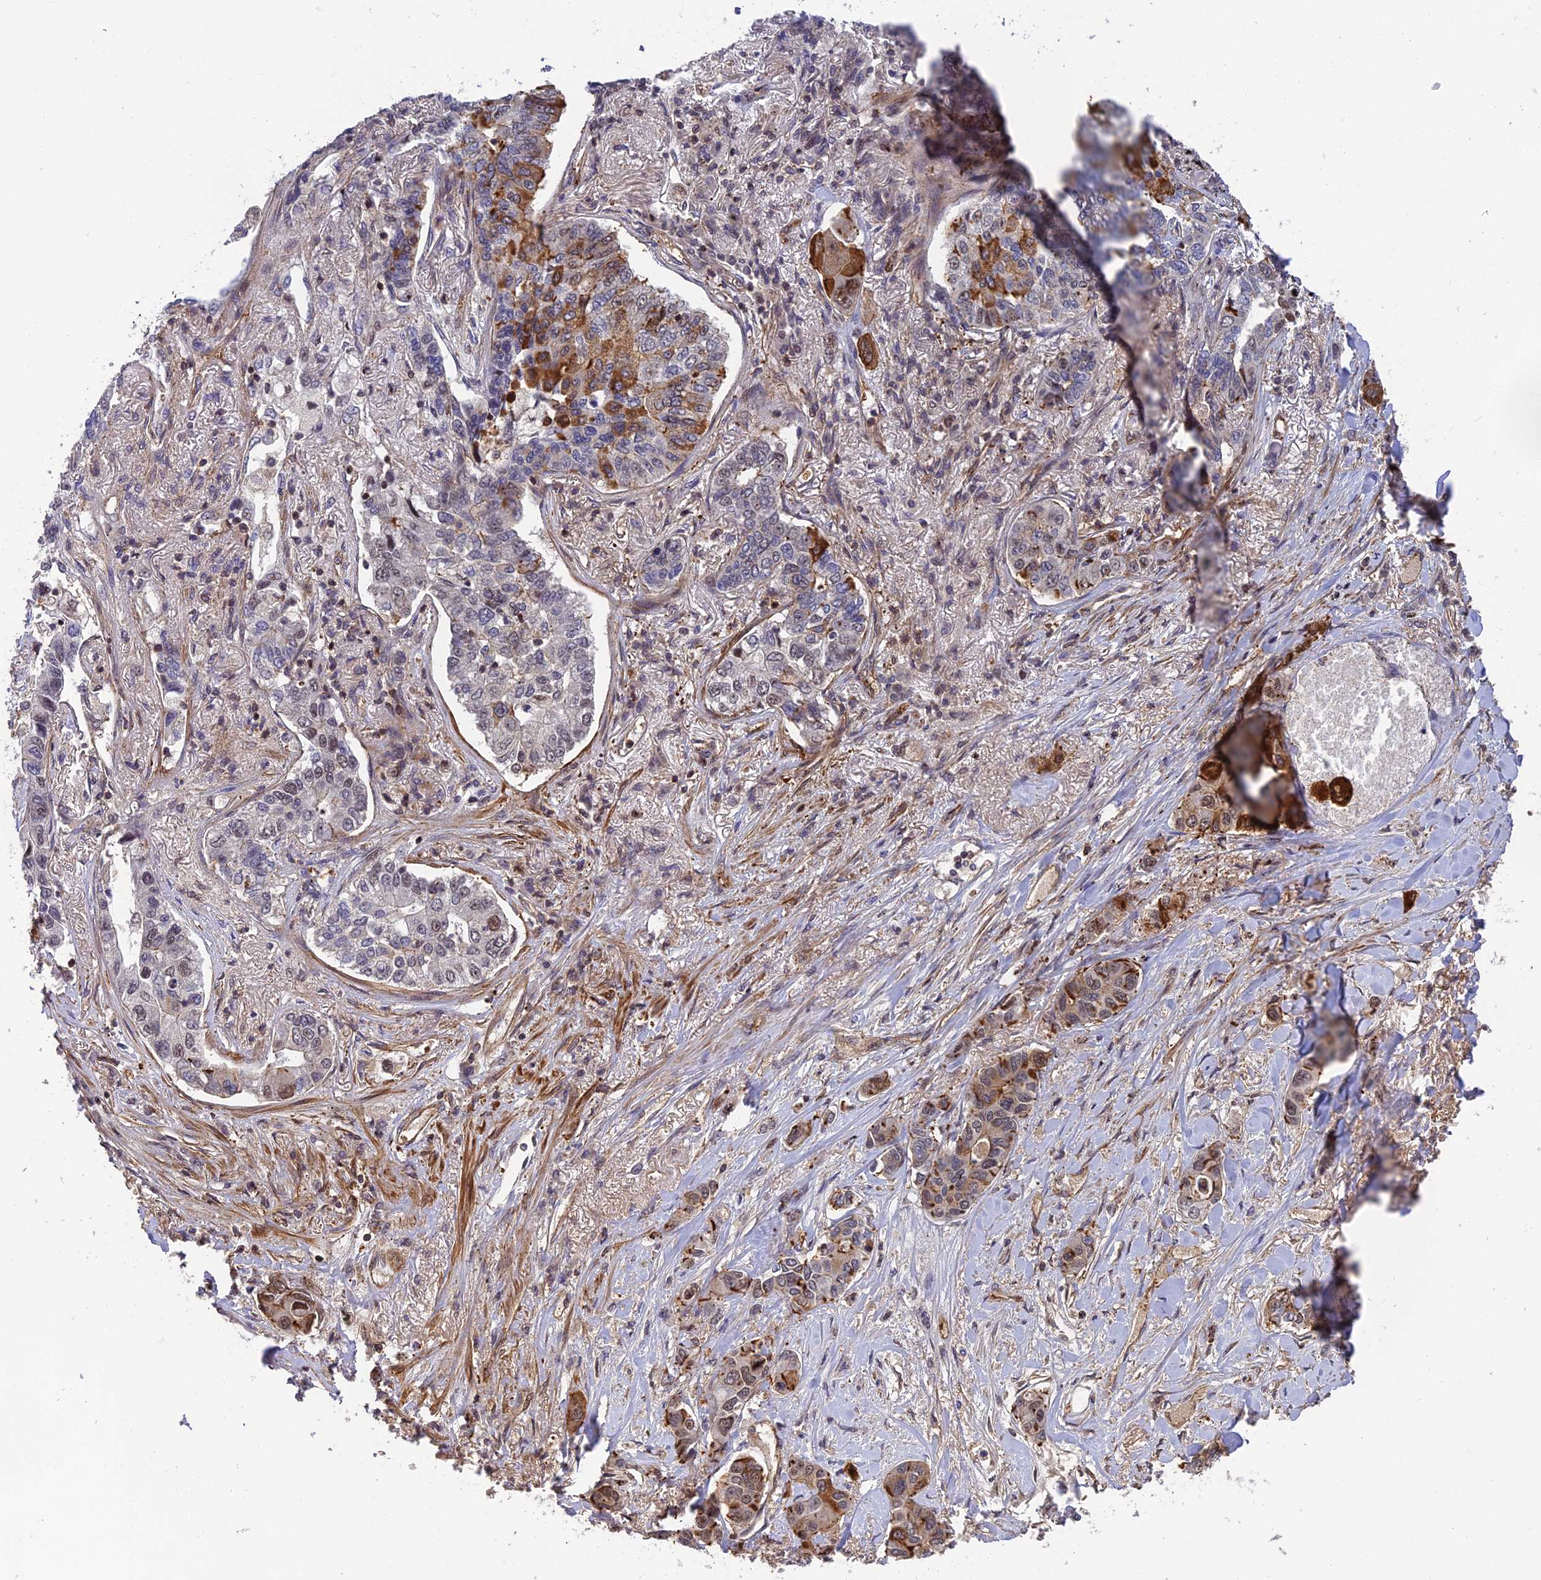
{"staining": {"intensity": "moderate", "quantity": "25%-75%", "location": "cytoplasmic/membranous,nuclear"}, "tissue": "lung cancer", "cell_type": "Tumor cells", "image_type": "cancer", "snomed": [{"axis": "morphology", "description": "Adenocarcinoma, NOS"}, {"axis": "topography", "description": "Lung"}], "caption": "Immunohistochemical staining of human adenocarcinoma (lung) displays moderate cytoplasmic/membranous and nuclear protein expression in about 25%-75% of tumor cells.", "gene": "OSBPL1A", "patient": {"sex": "male", "age": 49}}